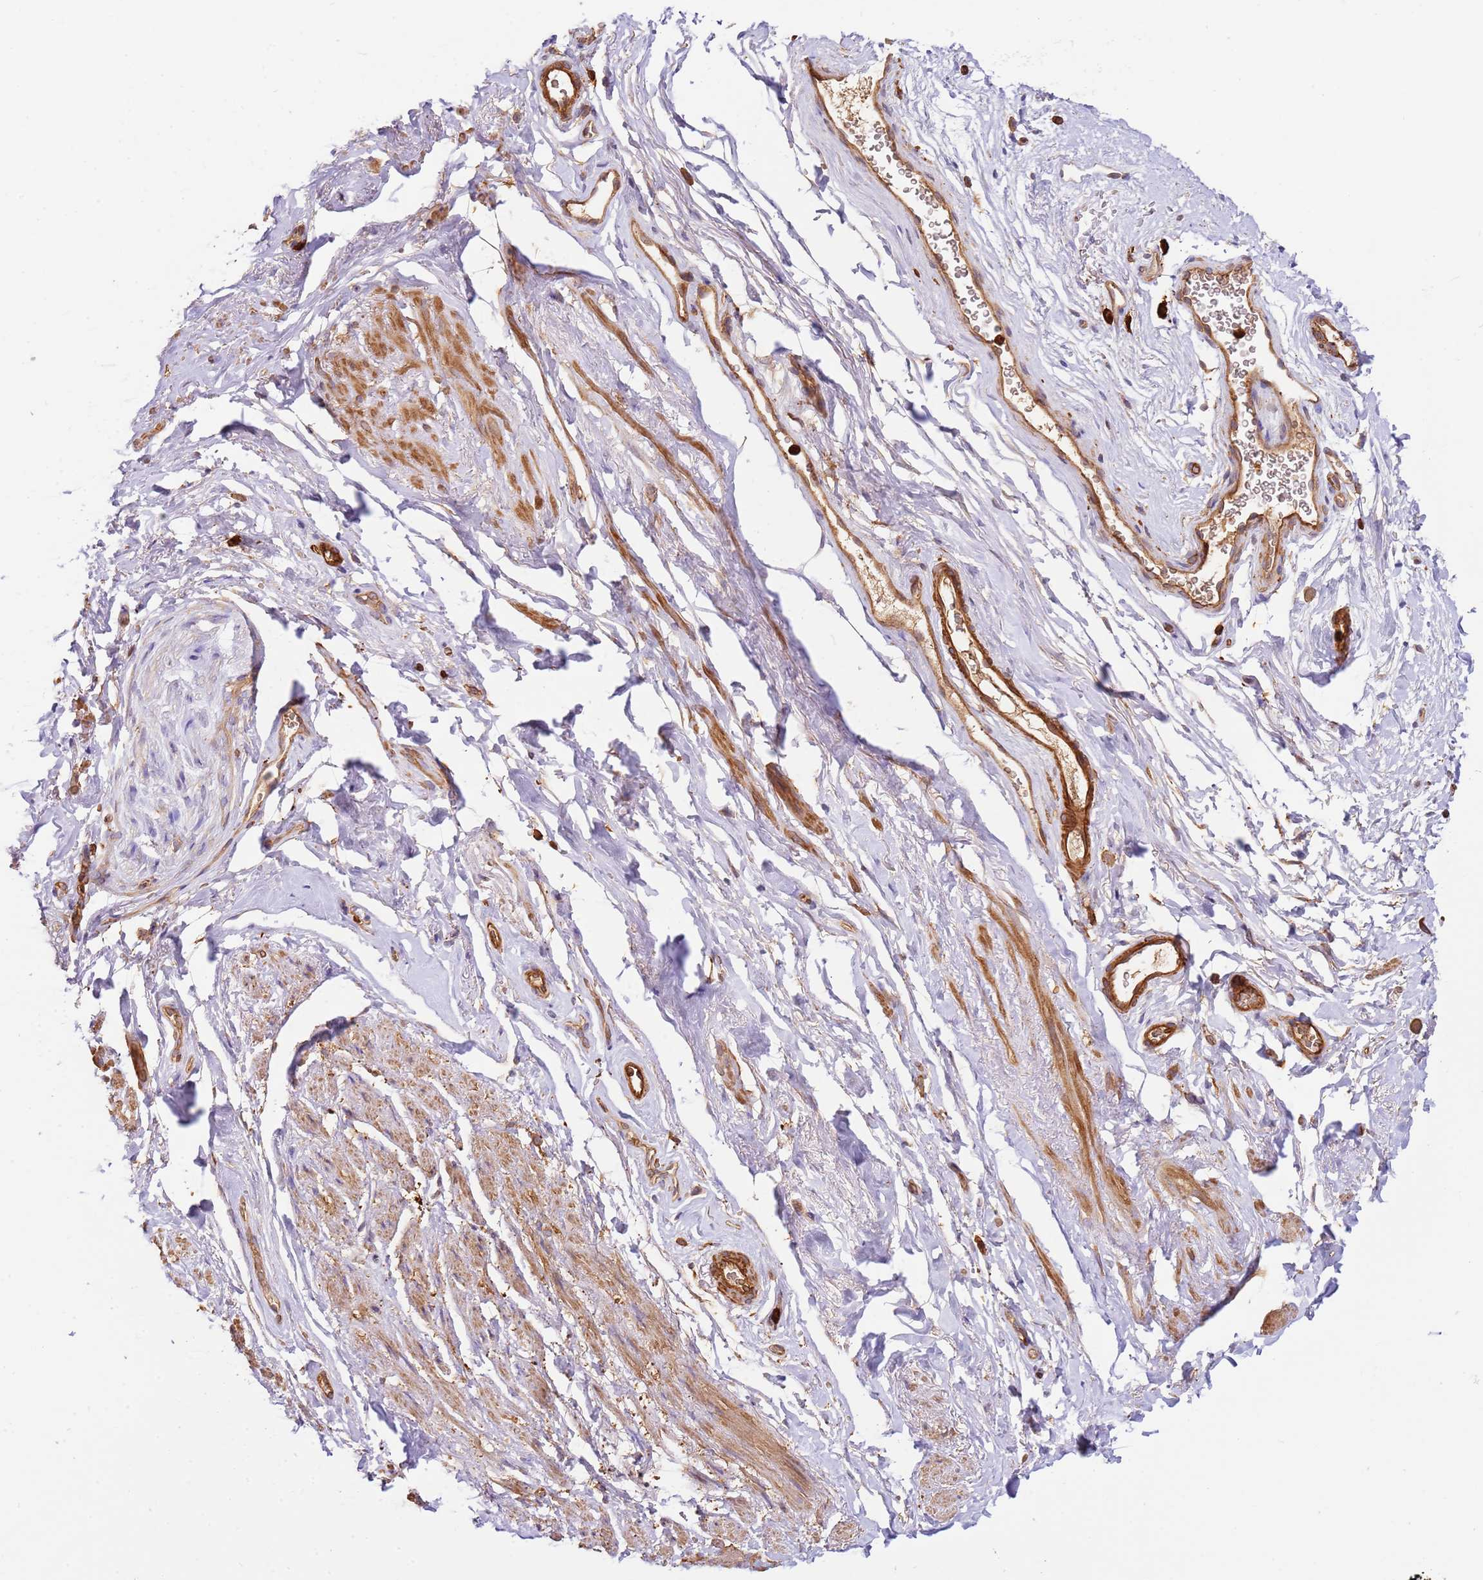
{"staining": {"intensity": "moderate", "quantity": "25%-75%", "location": "cytoplasmic/membranous"}, "tissue": "smooth muscle", "cell_type": "Smooth muscle cells", "image_type": "normal", "snomed": [{"axis": "morphology", "description": "Normal tissue, NOS"}, {"axis": "topography", "description": "Smooth muscle"}, {"axis": "topography", "description": "Peripheral nerve tissue"}], "caption": "Smooth muscle stained with immunohistochemistry (IHC) exhibits moderate cytoplasmic/membranous expression in approximately 25%-75% of smooth muscle cells. Nuclei are stained in blue.", "gene": "OR6P1", "patient": {"sex": "male", "age": 69}}